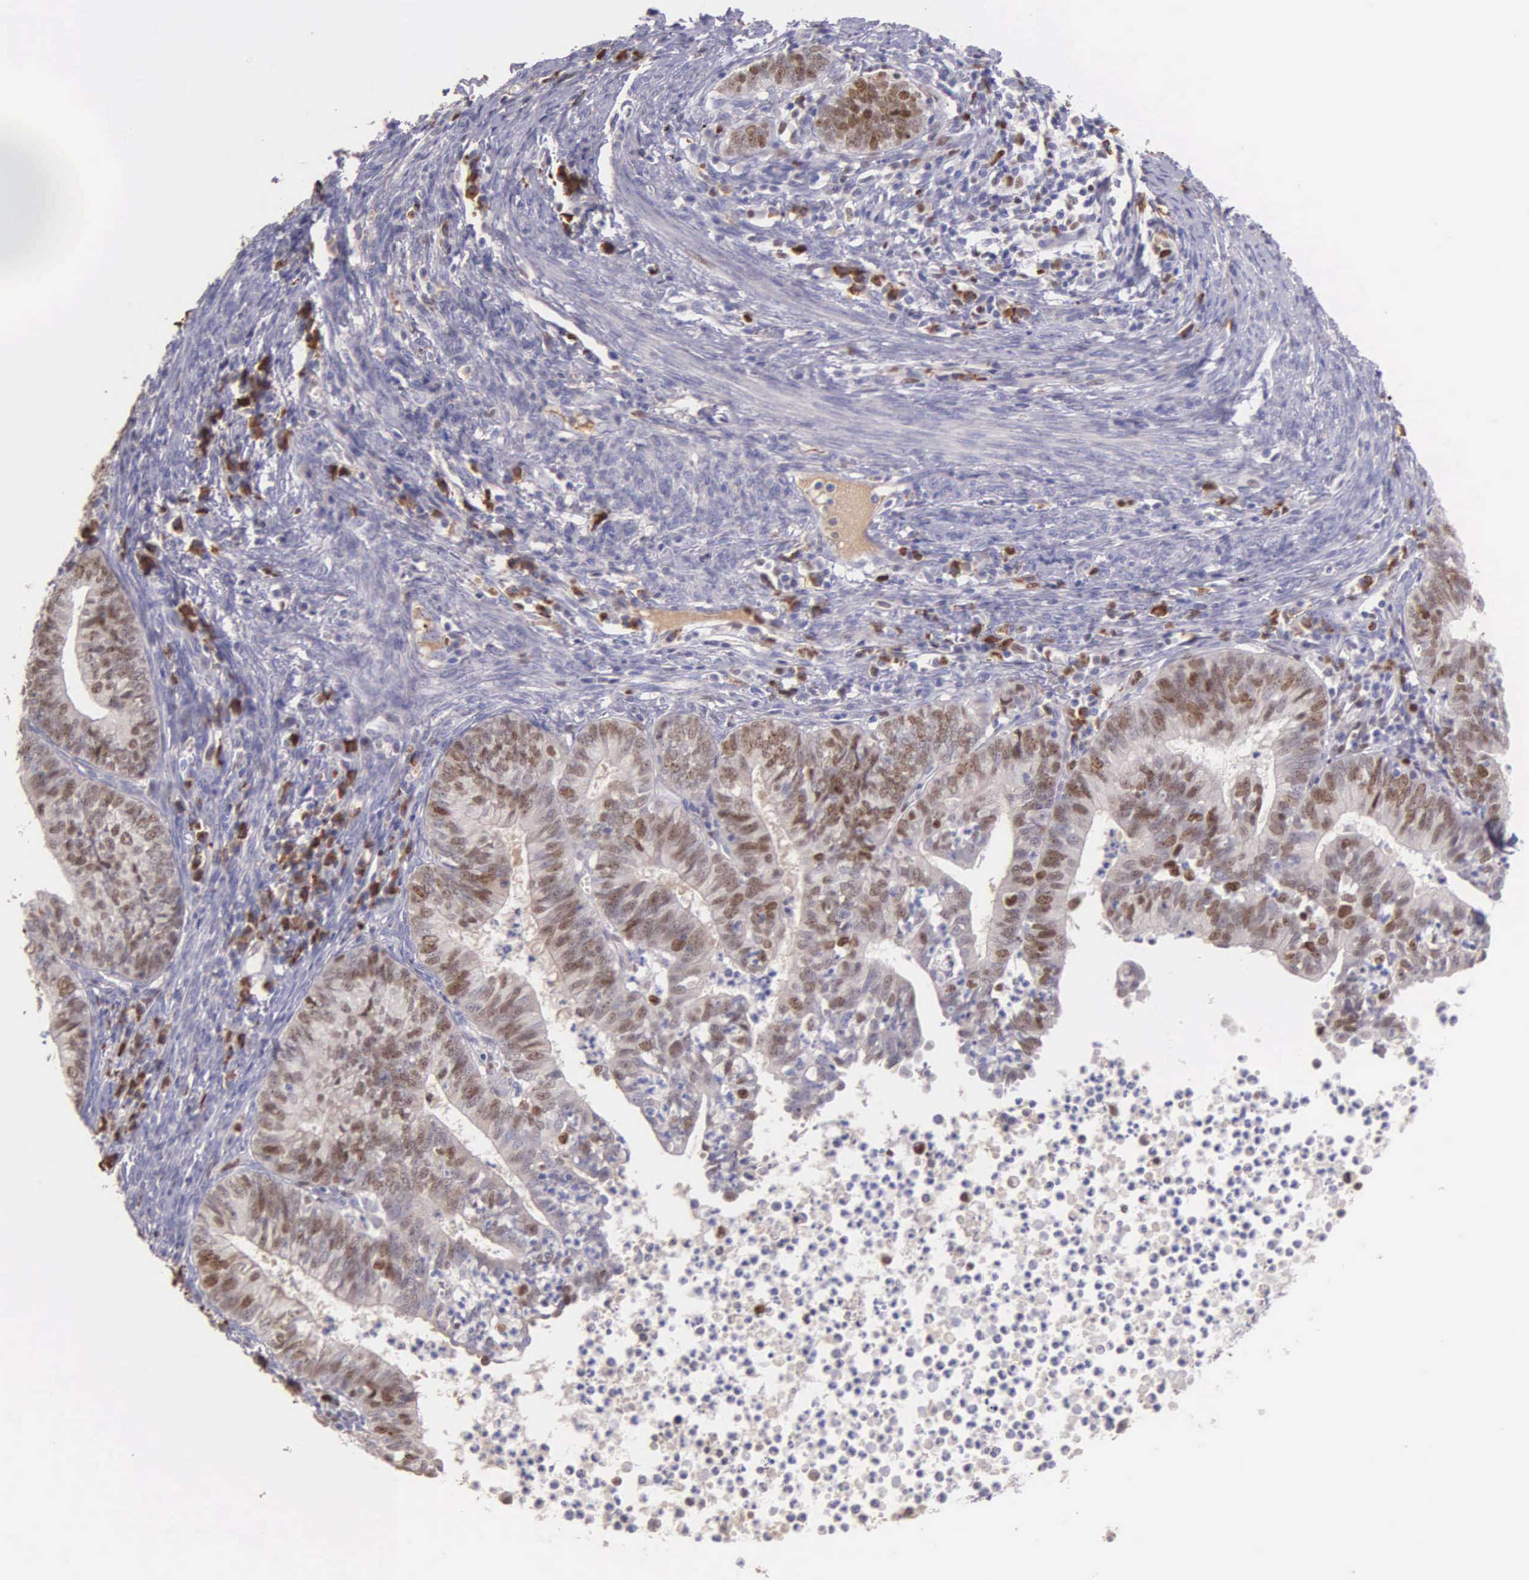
{"staining": {"intensity": "moderate", "quantity": "25%-75%", "location": "nuclear"}, "tissue": "endometrial cancer", "cell_type": "Tumor cells", "image_type": "cancer", "snomed": [{"axis": "morphology", "description": "Adenocarcinoma, NOS"}, {"axis": "topography", "description": "Endometrium"}], "caption": "Tumor cells display medium levels of moderate nuclear expression in about 25%-75% of cells in human endometrial cancer (adenocarcinoma).", "gene": "MCM5", "patient": {"sex": "female", "age": 66}}